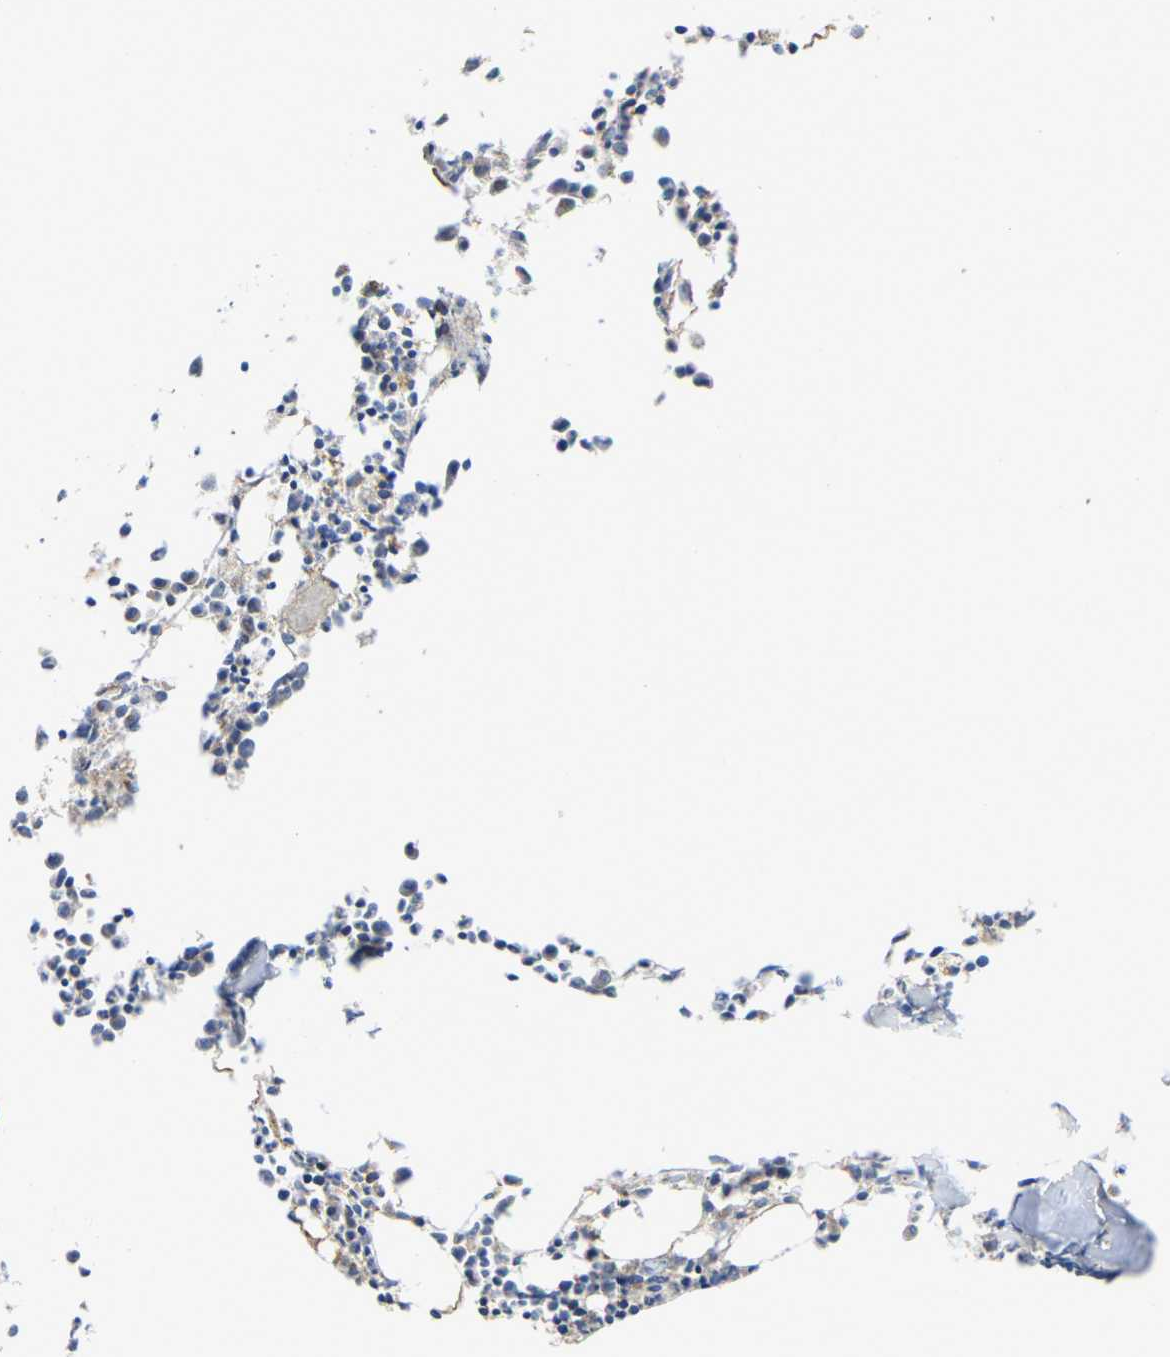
{"staining": {"intensity": "negative", "quantity": "none", "location": "none"}, "tissue": "bone marrow", "cell_type": "Hematopoietic cells", "image_type": "normal", "snomed": [{"axis": "morphology", "description": "Normal tissue, NOS"}, {"axis": "morphology", "description": "Inflammation, NOS"}, {"axis": "topography", "description": "Bone marrow"}], "caption": "An immunohistochemistry (IHC) photomicrograph of normal bone marrow is shown. There is no staining in hematopoietic cells of bone marrow. (DAB (3,3'-diaminobenzidine) immunohistochemistry, high magnification).", "gene": "SERPINB5", "patient": {"sex": "male", "age": 25}}